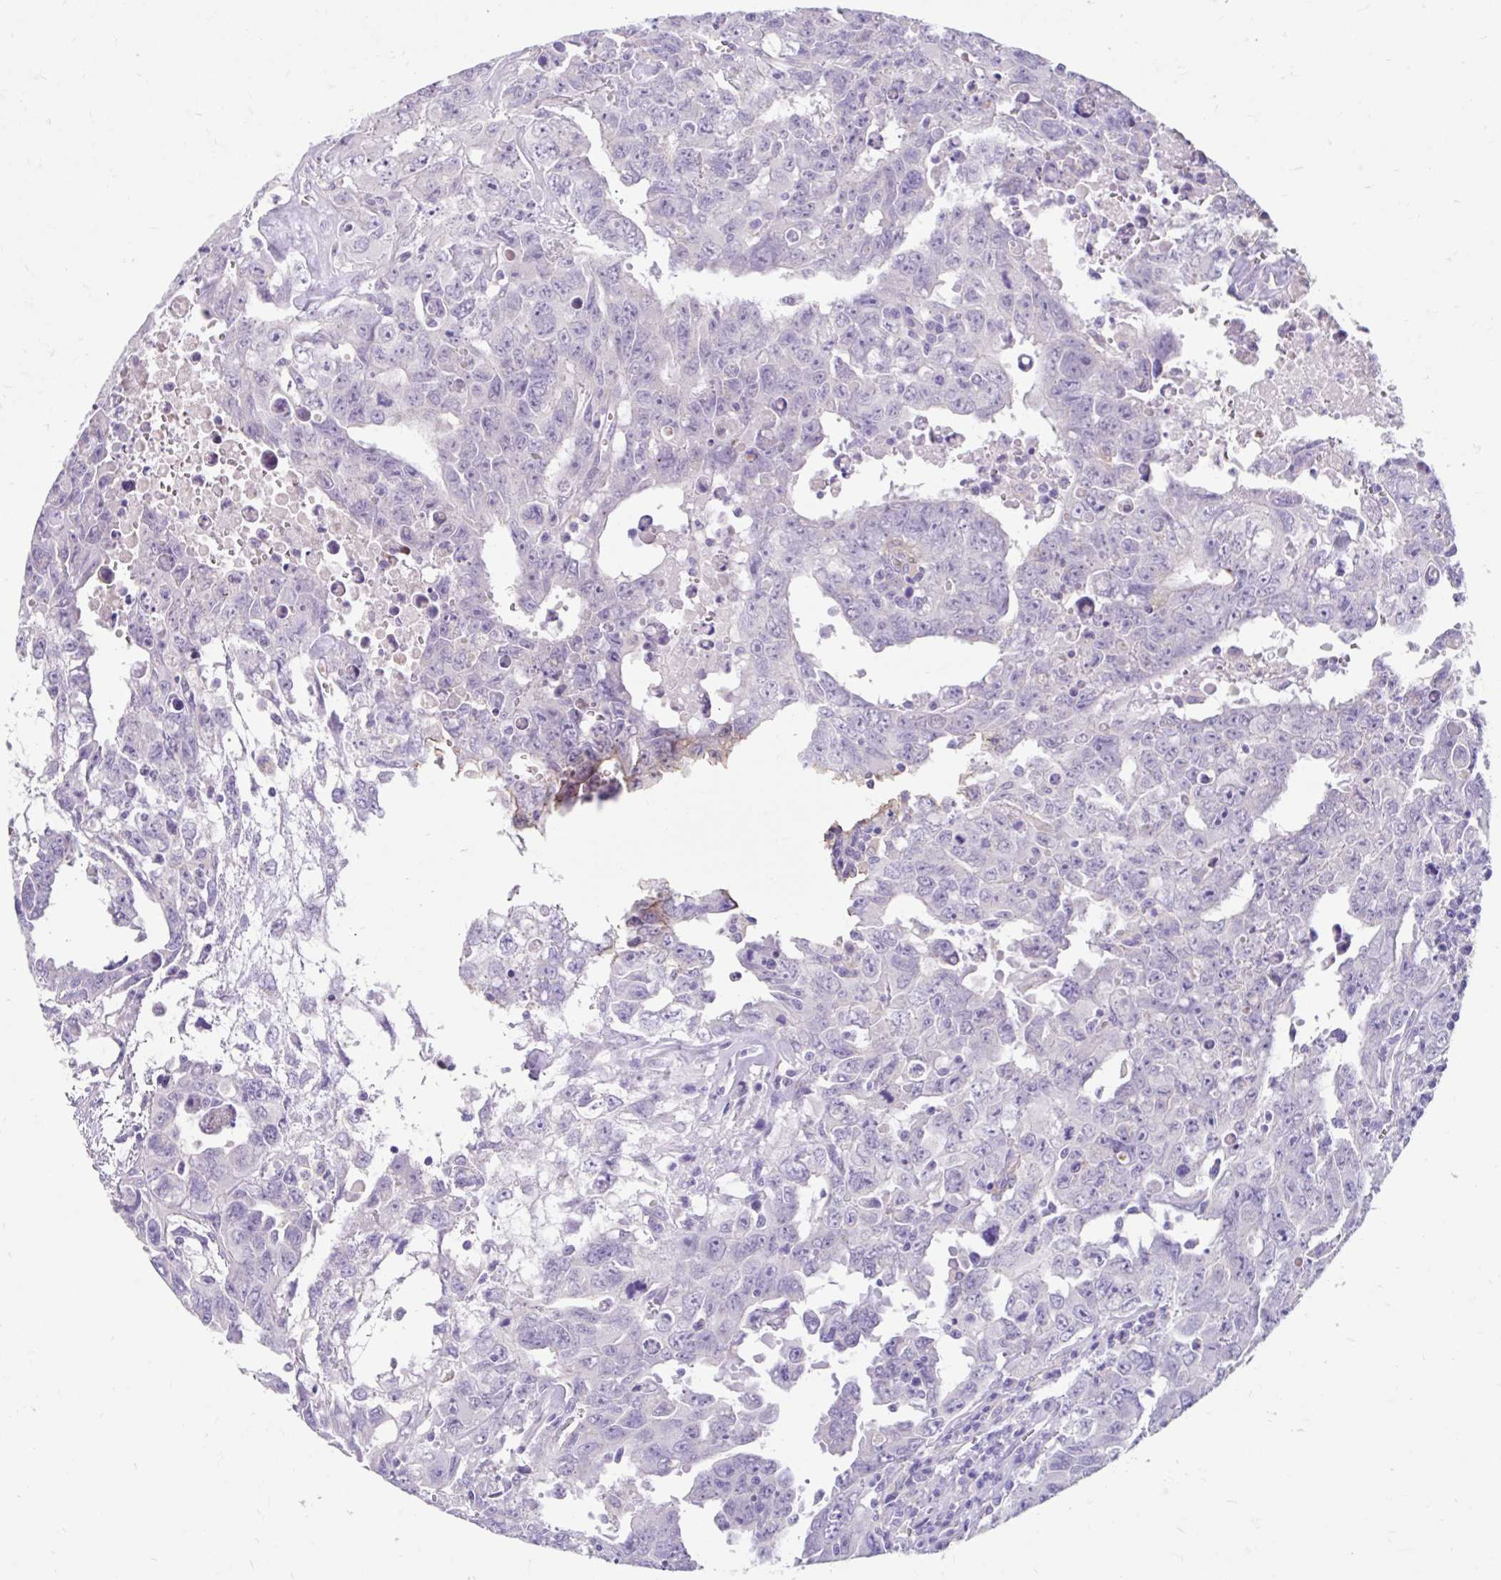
{"staining": {"intensity": "negative", "quantity": "none", "location": "none"}, "tissue": "testis cancer", "cell_type": "Tumor cells", "image_type": "cancer", "snomed": [{"axis": "morphology", "description": "Carcinoma, Embryonal, NOS"}, {"axis": "topography", "description": "Testis"}], "caption": "This micrograph is of embryonal carcinoma (testis) stained with immunohistochemistry to label a protein in brown with the nuclei are counter-stained blue. There is no positivity in tumor cells.", "gene": "ZNF33A", "patient": {"sex": "male", "age": 24}}